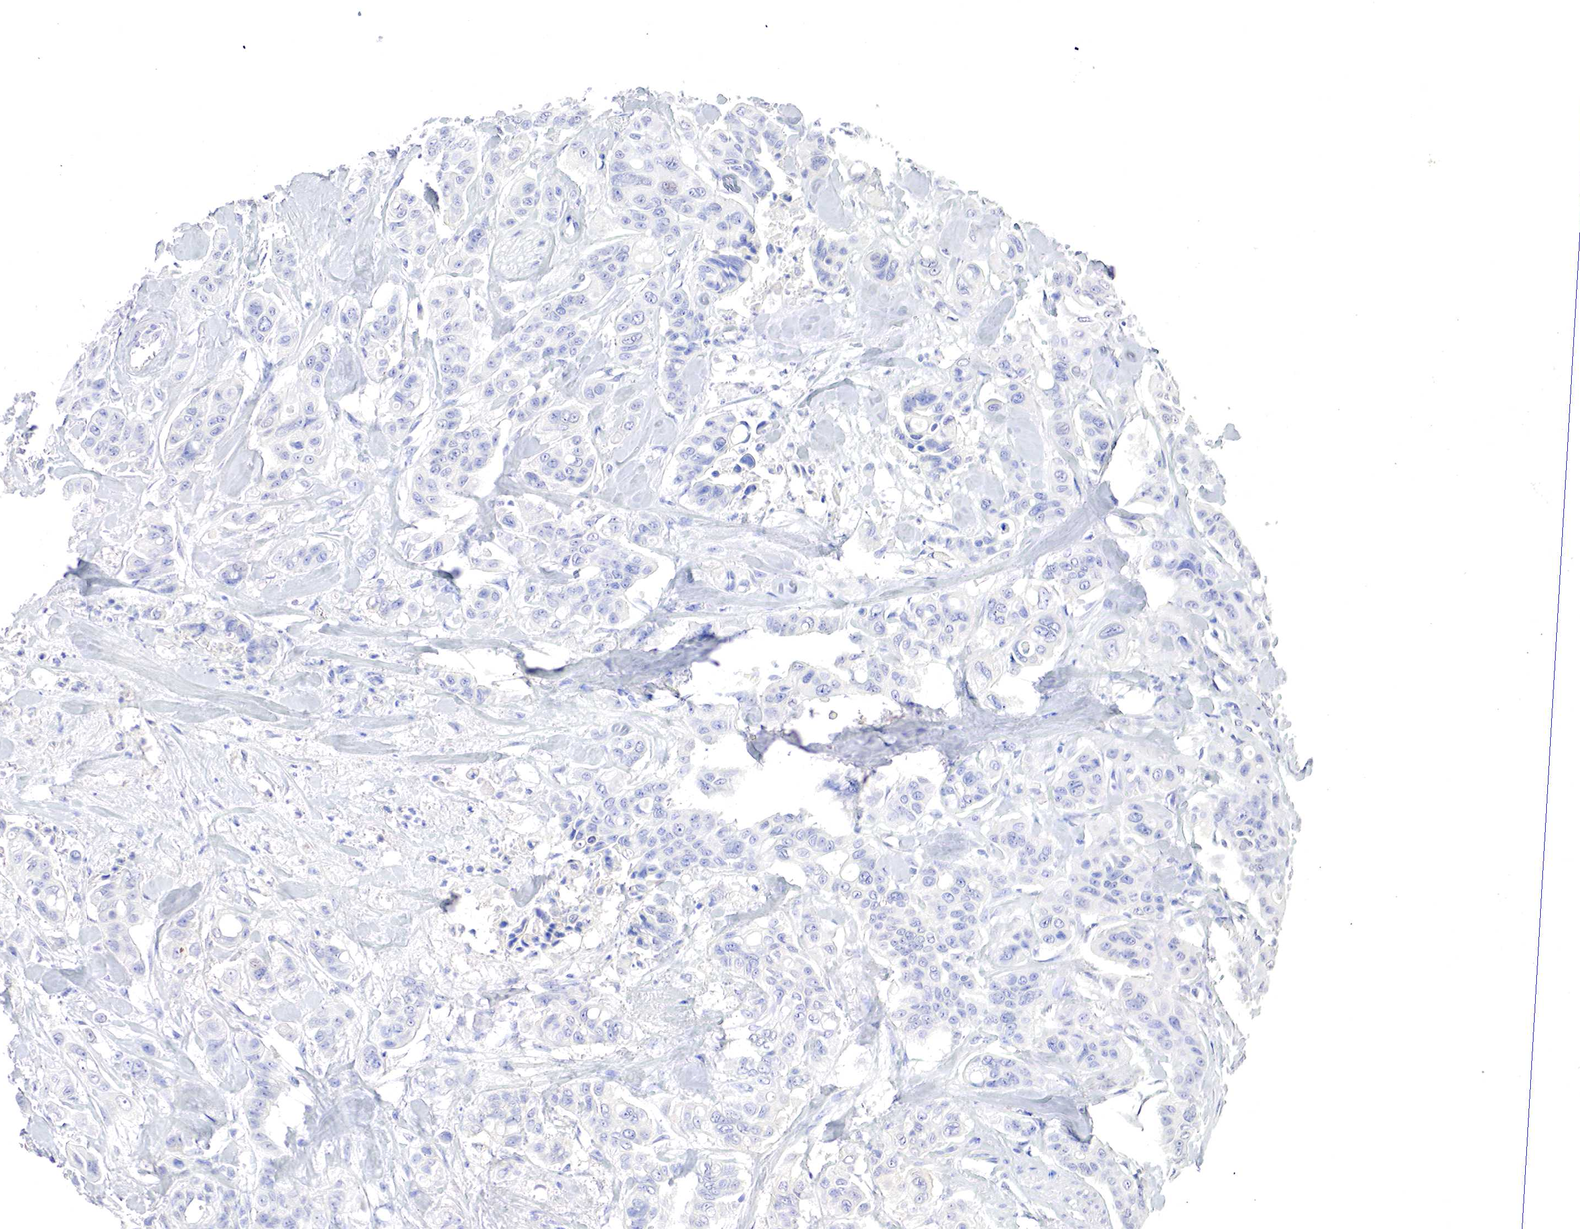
{"staining": {"intensity": "negative", "quantity": "none", "location": "none"}, "tissue": "colorectal cancer", "cell_type": "Tumor cells", "image_type": "cancer", "snomed": [{"axis": "morphology", "description": "Adenocarcinoma, NOS"}, {"axis": "topography", "description": "Colon"}], "caption": "High power microscopy histopathology image of an immunohistochemistry photomicrograph of adenocarcinoma (colorectal), revealing no significant expression in tumor cells.", "gene": "OTC", "patient": {"sex": "female", "age": 70}}